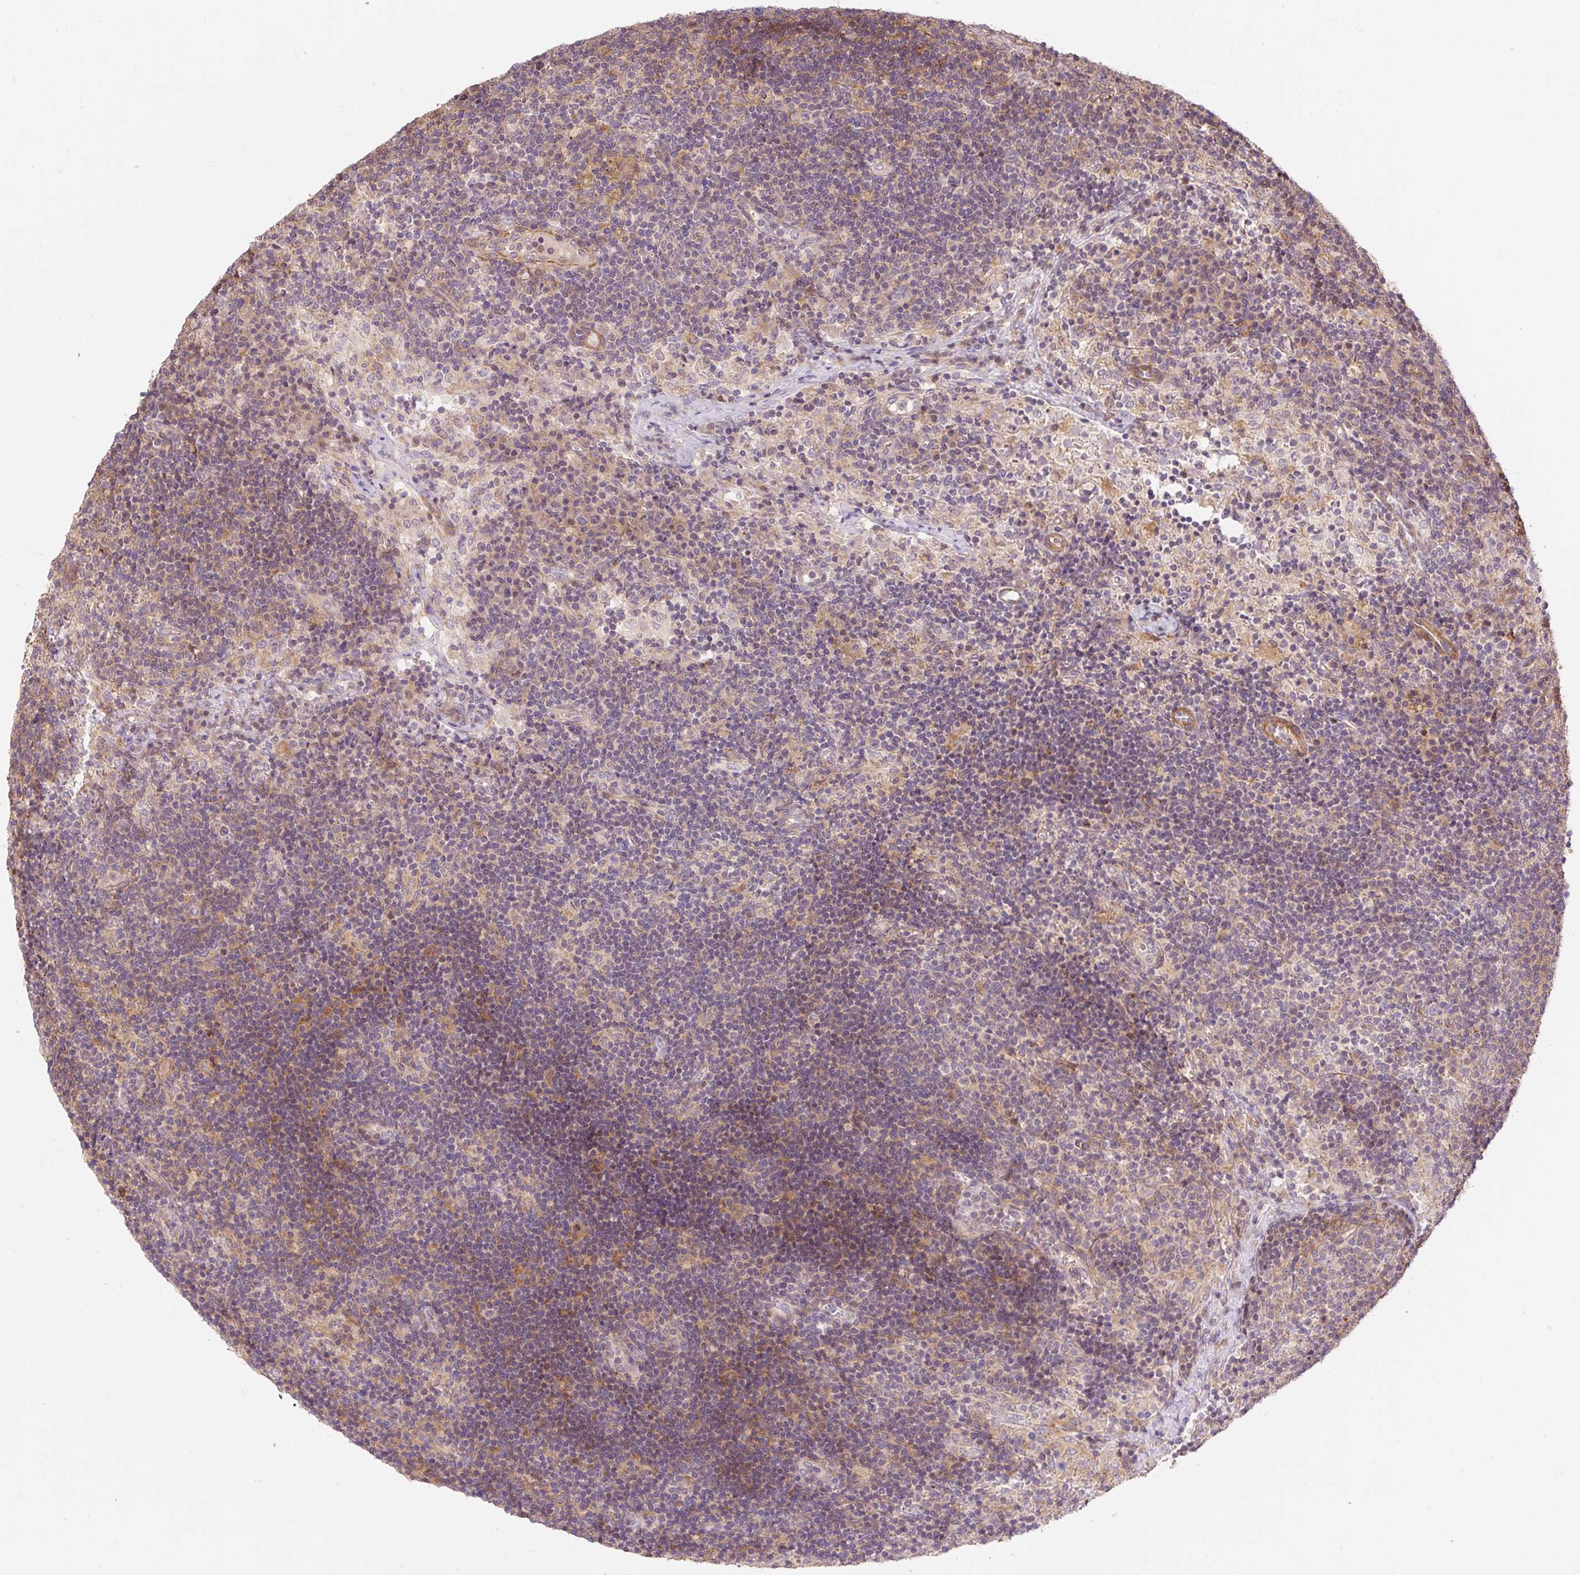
{"staining": {"intensity": "negative", "quantity": "none", "location": "none"}, "tissue": "lymph node", "cell_type": "Germinal center cells", "image_type": "normal", "snomed": [{"axis": "morphology", "description": "Normal tissue, NOS"}, {"axis": "topography", "description": "Lymph node"}], "caption": "Histopathology image shows no protein staining in germinal center cells of benign lymph node.", "gene": "EMC10", "patient": {"sex": "female", "age": 70}}